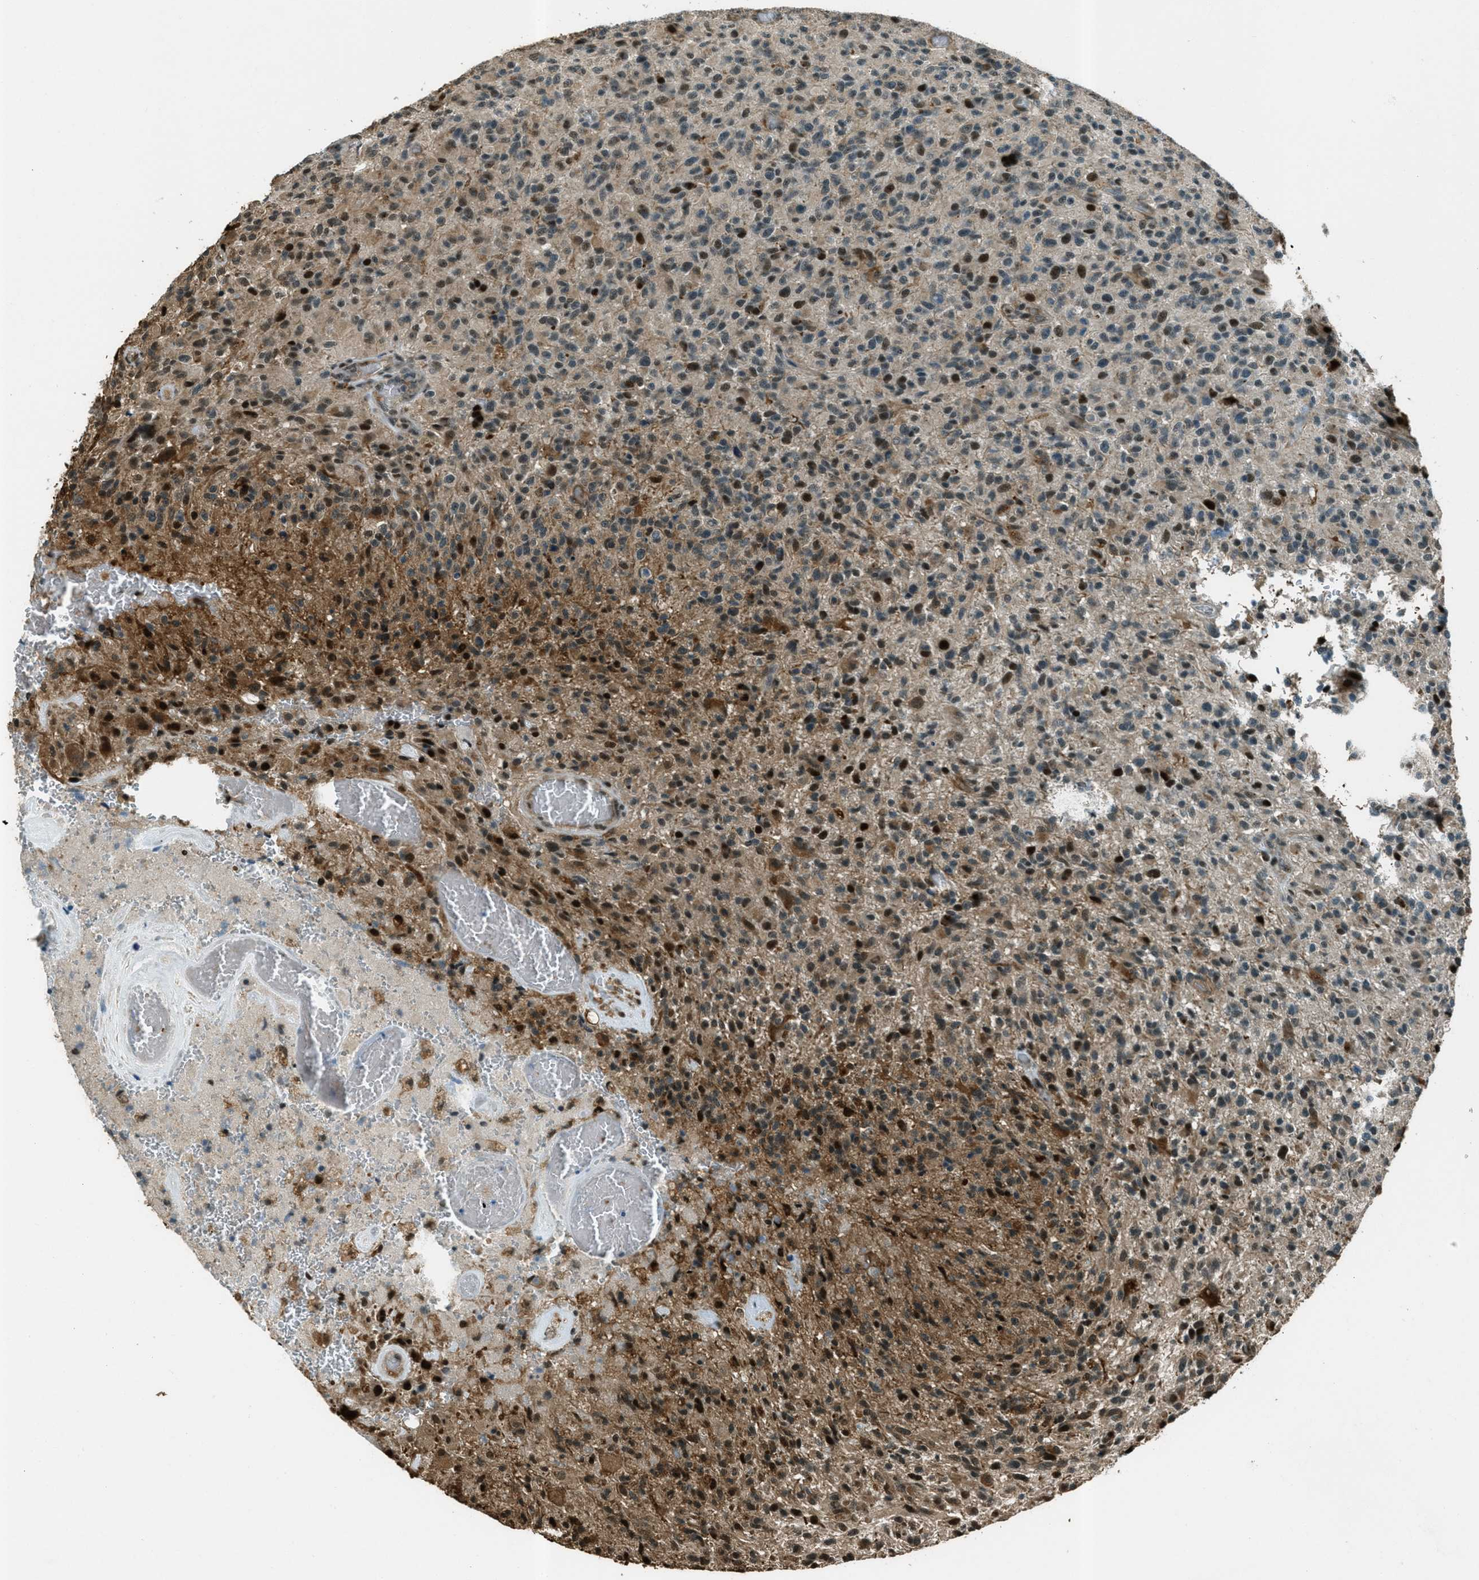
{"staining": {"intensity": "strong", "quantity": "<25%", "location": "cytoplasmic/membranous,nuclear"}, "tissue": "glioma", "cell_type": "Tumor cells", "image_type": "cancer", "snomed": [{"axis": "morphology", "description": "Glioma, malignant, High grade"}, {"axis": "topography", "description": "Brain"}], "caption": "Malignant glioma (high-grade) was stained to show a protein in brown. There is medium levels of strong cytoplasmic/membranous and nuclear positivity in about <25% of tumor cells.", "gene": "TARDBP", "patient": {"sex": "male", "age": 71}}